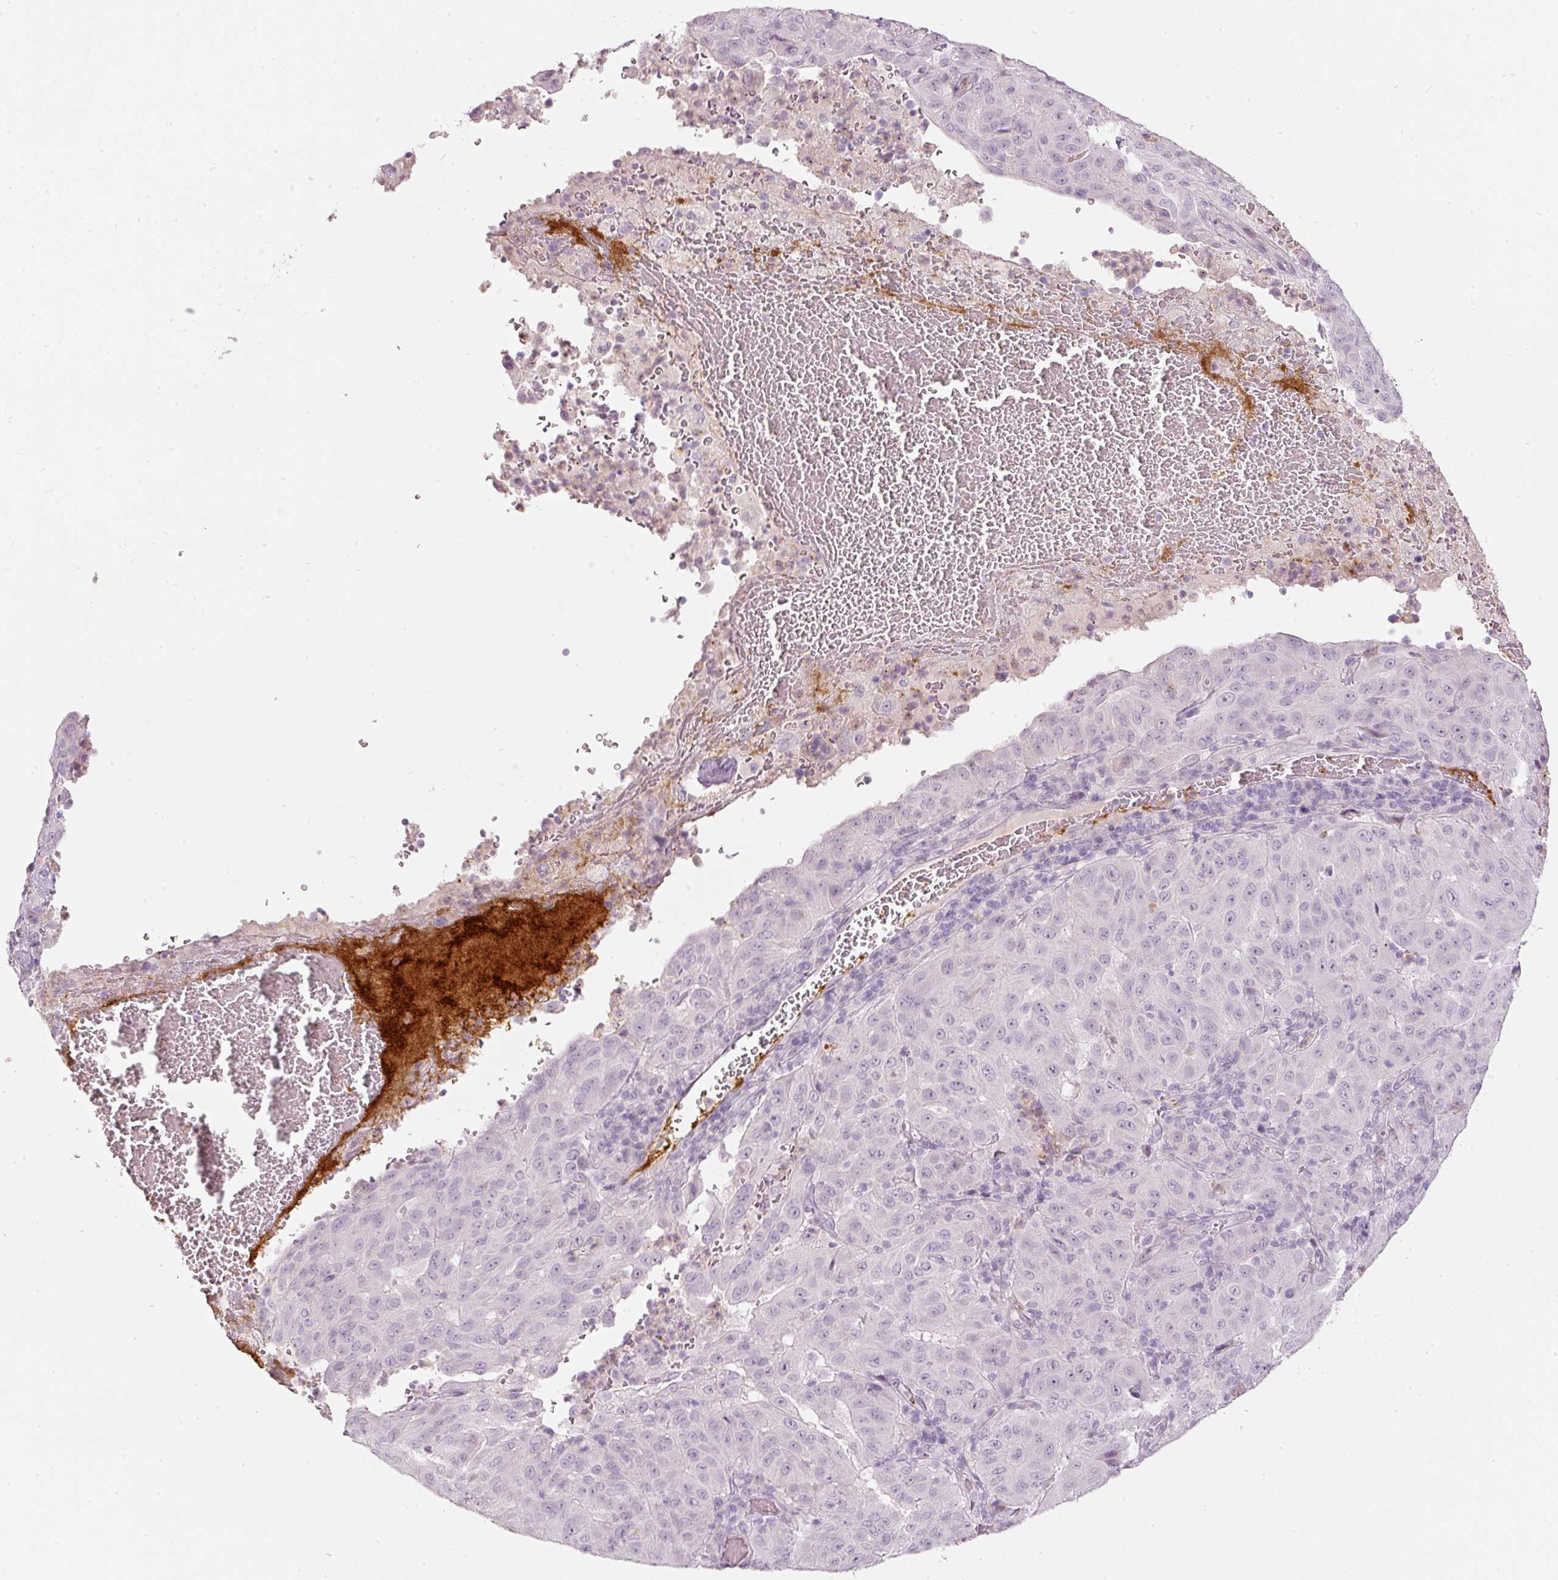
{"staining": {"intensity": "negative", "quantity": "none", "location": "none"}, "tissue": "pancreatic cancer", "cell_type": "Tumor cells", "image_type": "cancer", "snomed": [{"axis": "morphology", "description": "Adenocarcinoma, NOS"}, {"axis": "topography", "description": "Pancreas"}], "caption": "Immunohistochemical staining of human adenocarcinoma (pancreatic) reveals no significant expression in tumor cells. (Brightfield microscopy of DAB (3,3'-diaminobenzidine) IHC at high magnification).", "gene": "LECT2", "patient": {"sex": "male", "age": 63}}